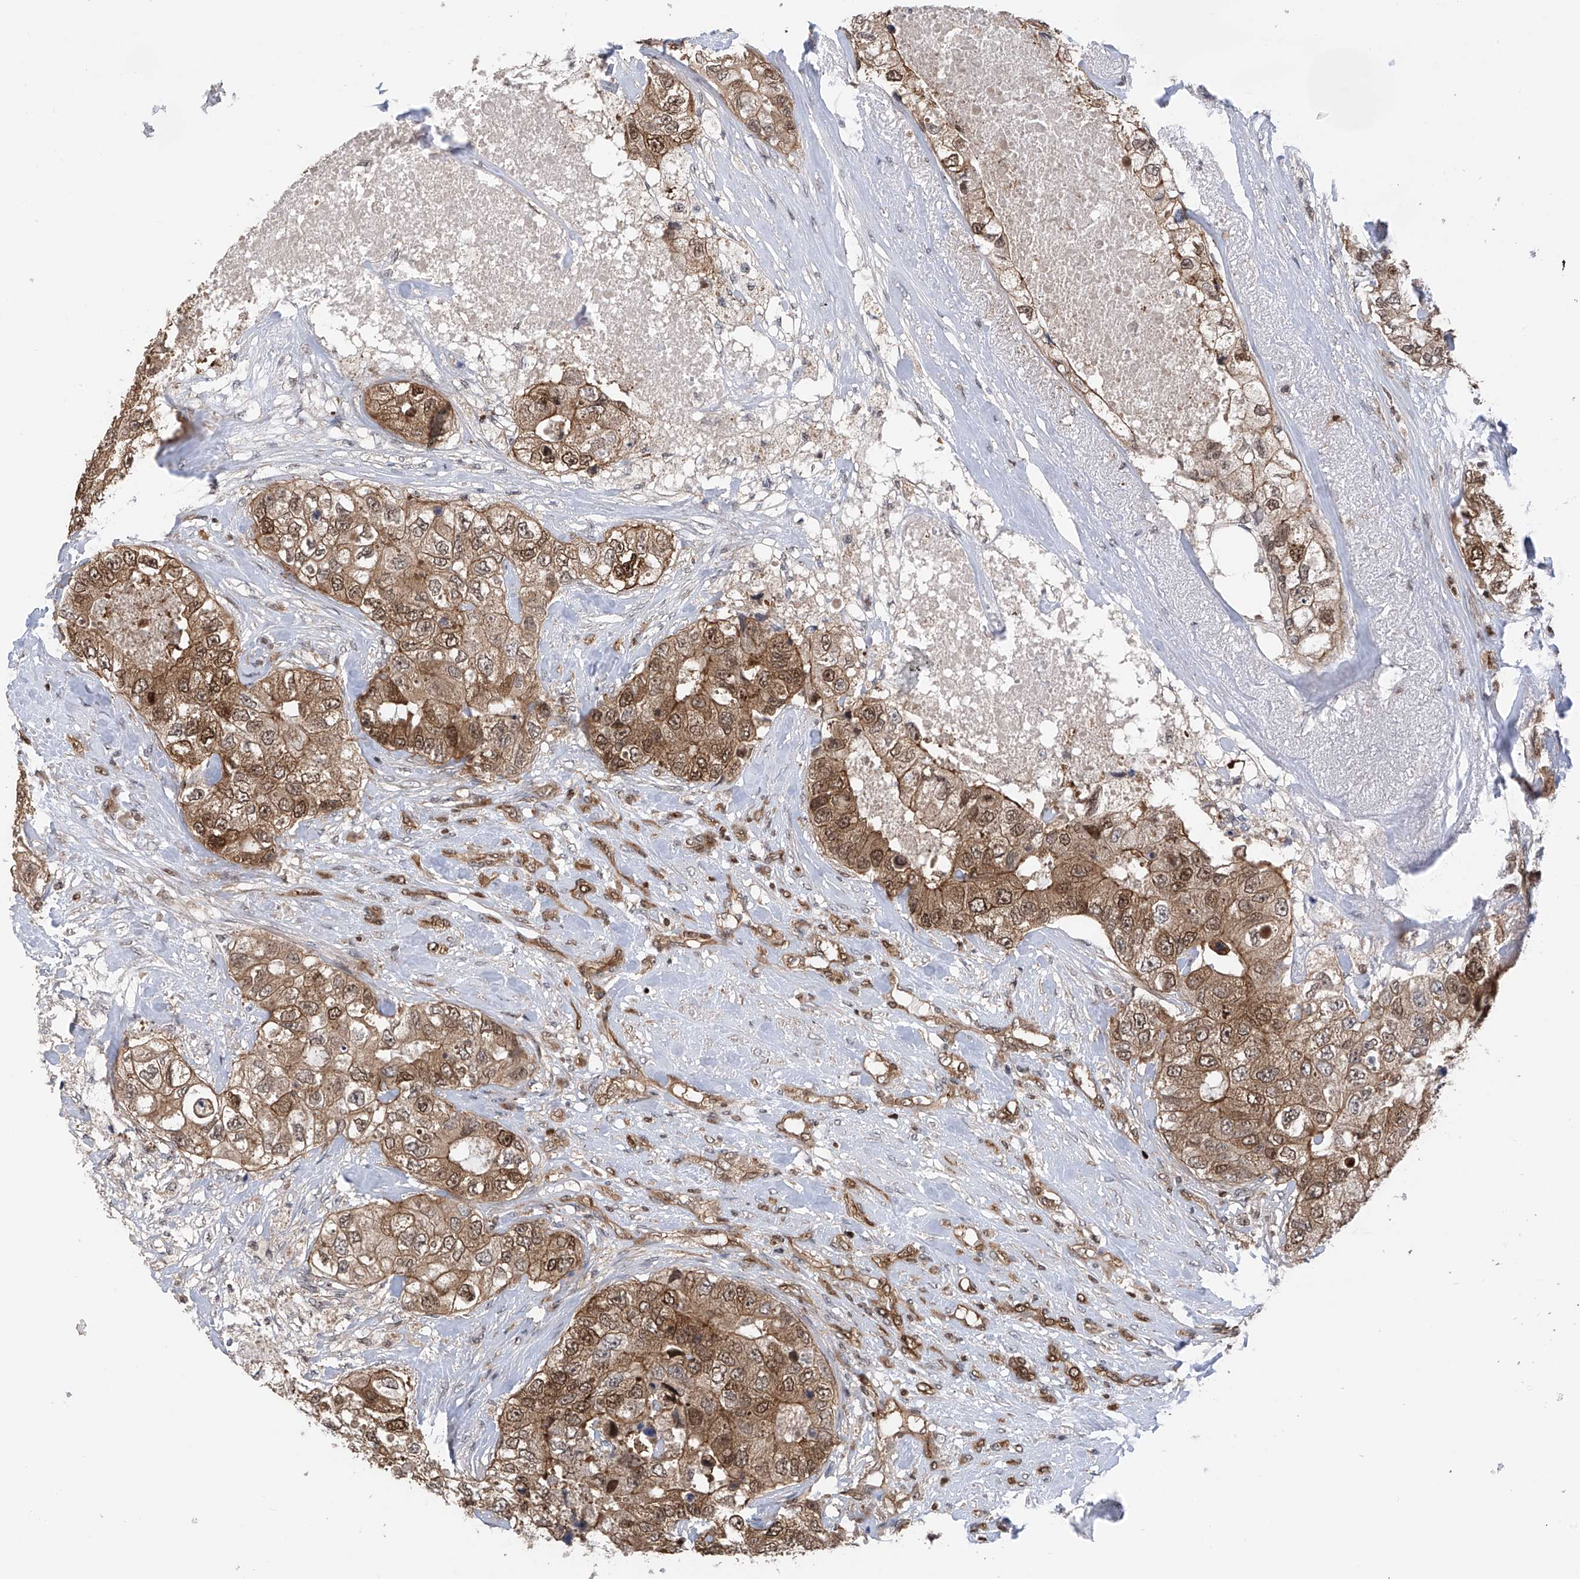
{"staining": {"intensity": "moderate", "quantity": ">75%", "location": "cytoplasmic/membranous,nuclear"}, "tissue": "breast cancer", "cell_type": "Tumor cells", "image_type": "cancer", "snomed": [{"axis": "morphology", "description": "Duct carcinoma"}, {"axis": "topography", "description": "Breast"}], "caption": "Protein expression analysis of human invasive ductal carcinoma (breast) reveals moderate cytoplasmic/membranous and nuclear positivity in approximately >75% of tumor cells.", "gene": "DNAJC9", "patient": {"sex": "female", "age": 62}}